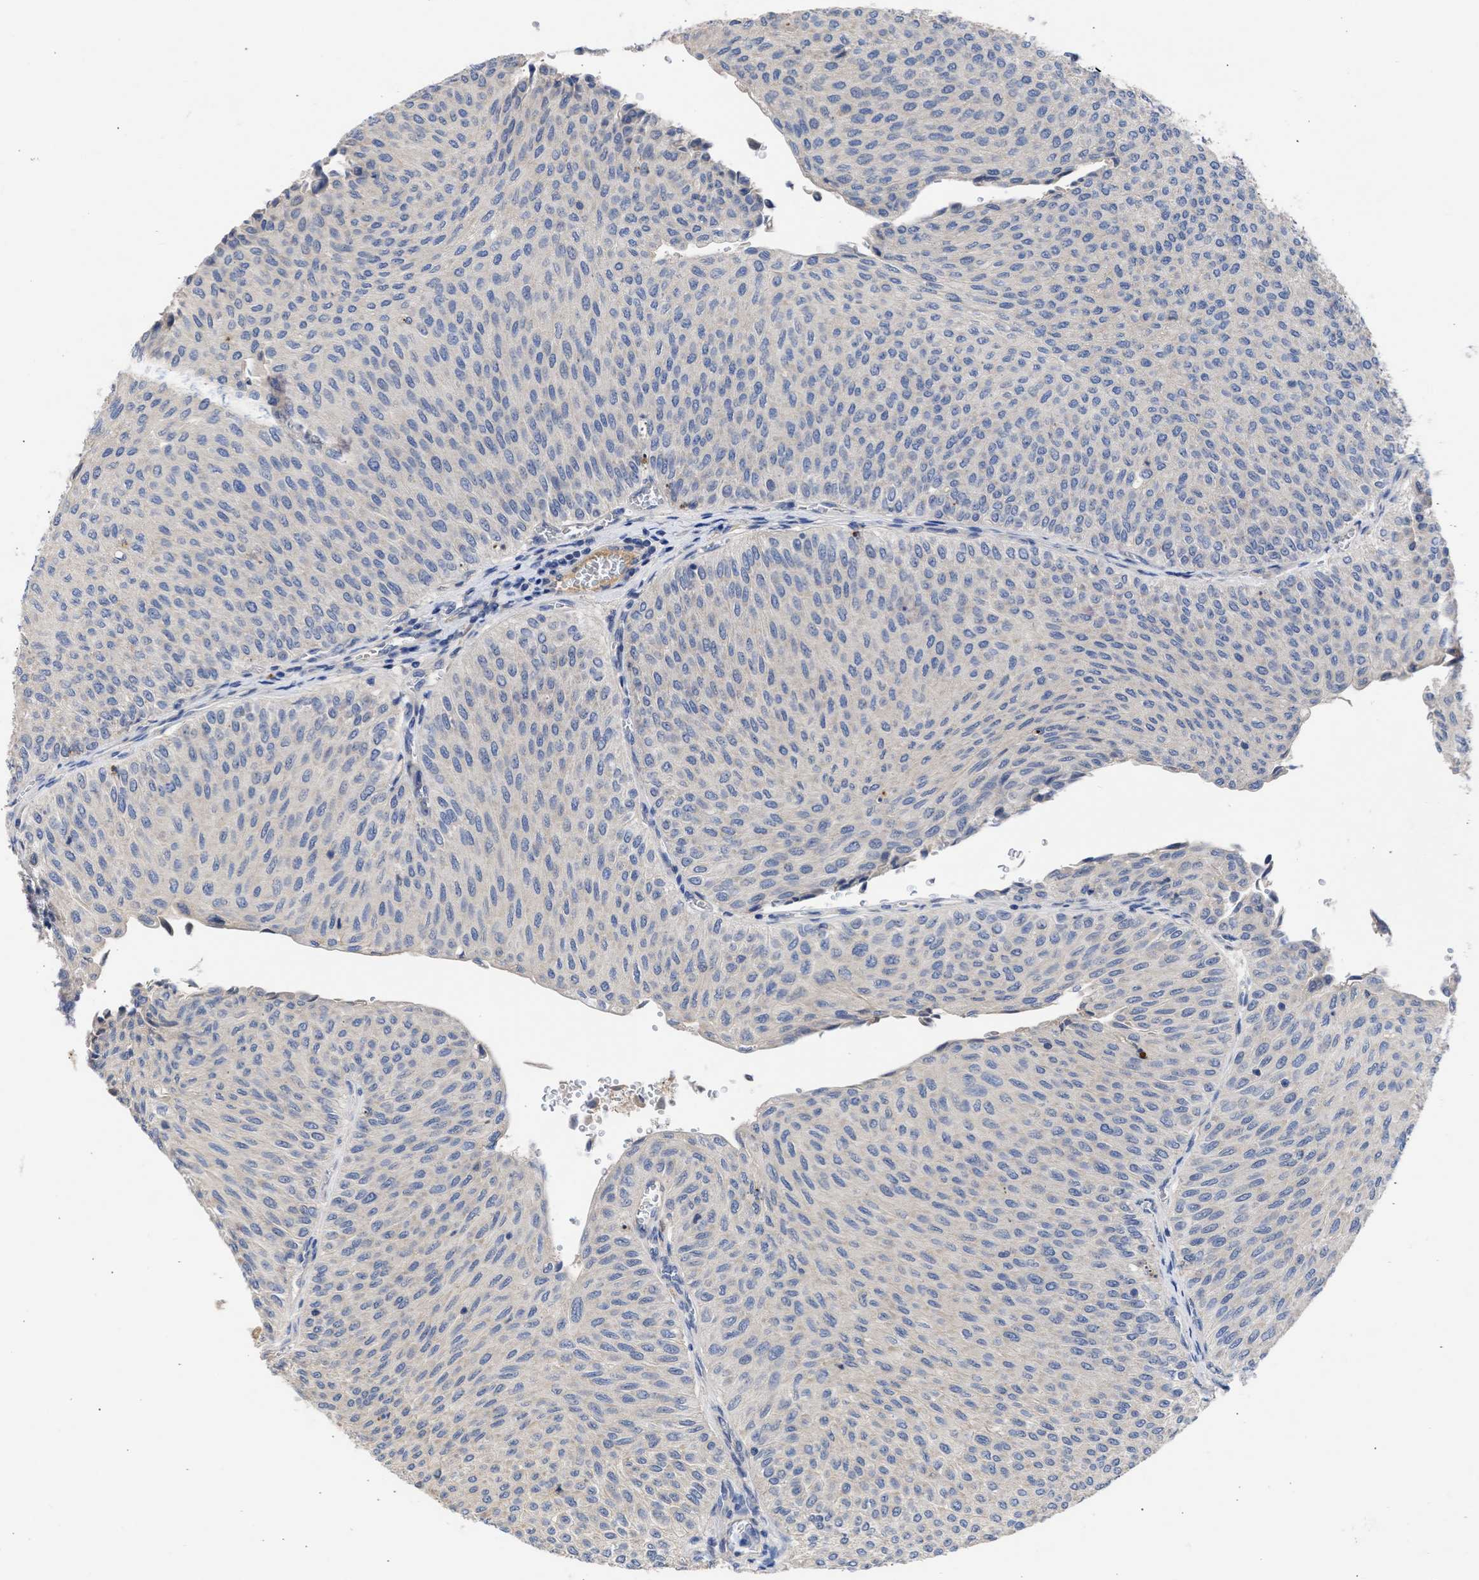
{"staining": {"intensity": "negative", "quantity": "none", "location": "none"}, "tissue": "urothelial cancer", "cell_type": "Tumor cells", "image_type": "cancer", "snomed": [{"axis": "morphology", "description": "Urothelial carcinoma, Low grade"}, {"axis": "topography", "description": "Urinary bladder"}], "caption": "DAB immunohistochemical staining of urothelial carcinoma (low-grade) exhibits no significant positivity in tumor cells.", "gene": "ARHGEF4", "patient": {"sex": "male", "age": 78}}